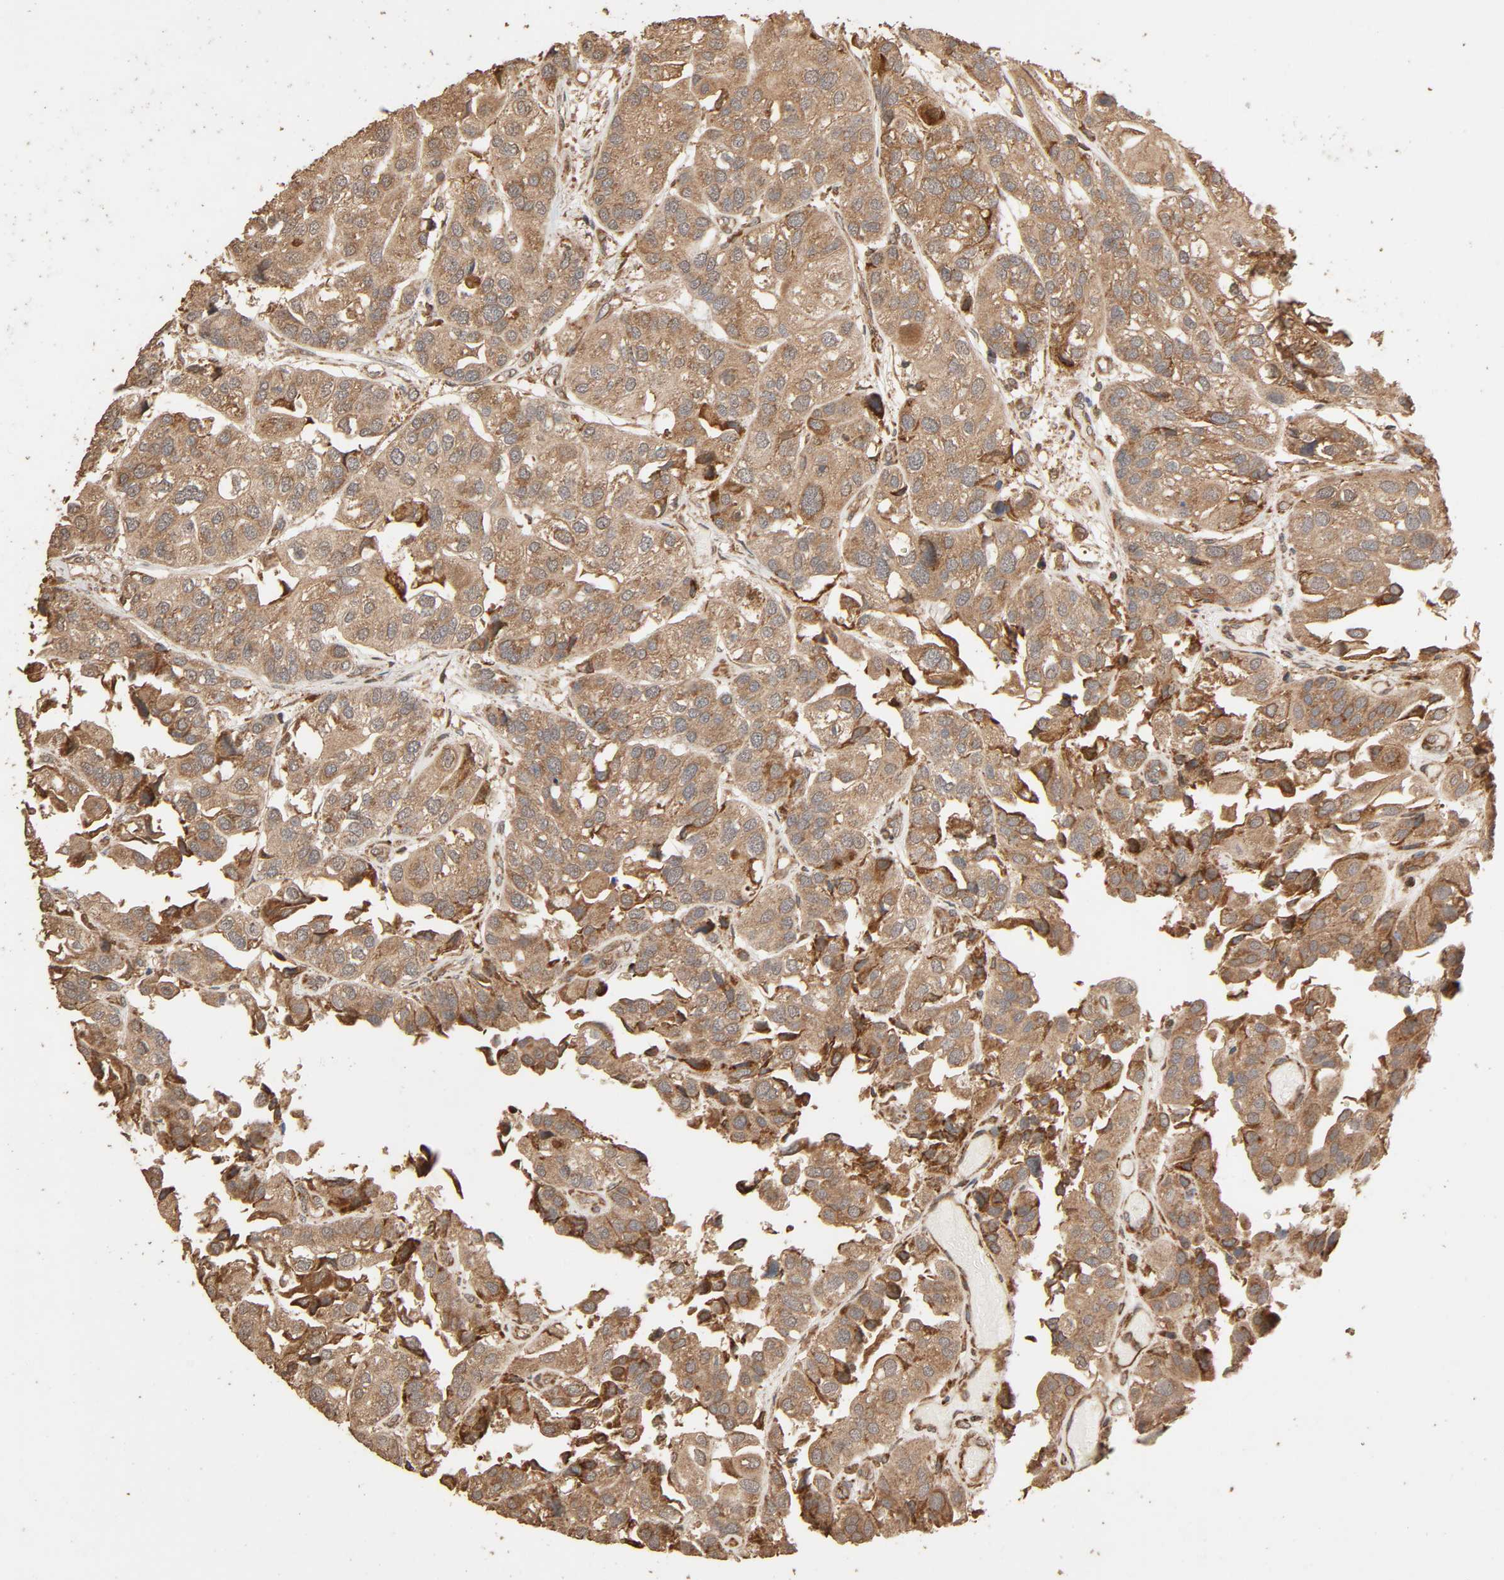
{"staining": {"intensity": "moderate", "quantity": "25%-75%", "location": "cytoplasmic/membranous"}, "tissue": "urothelial cancer", "cell_type": "Tumor cells", "image_type": "cancer", "snomed": [{"axis": "morphology", "description": "Urothelial carcinoma, High grade"}, {"axis": "topography", "description": "Urinary bladder"}], "caption": "A high-resolution micrograph shows IHC staining of high-grade urothelial carcinoma, which displays moderate cytoplasmic/membranous positivity in about 25%-75% of tumor cells.", "gene": "RPS6KA6", "patient": {"sex": "female", "age": 64}}